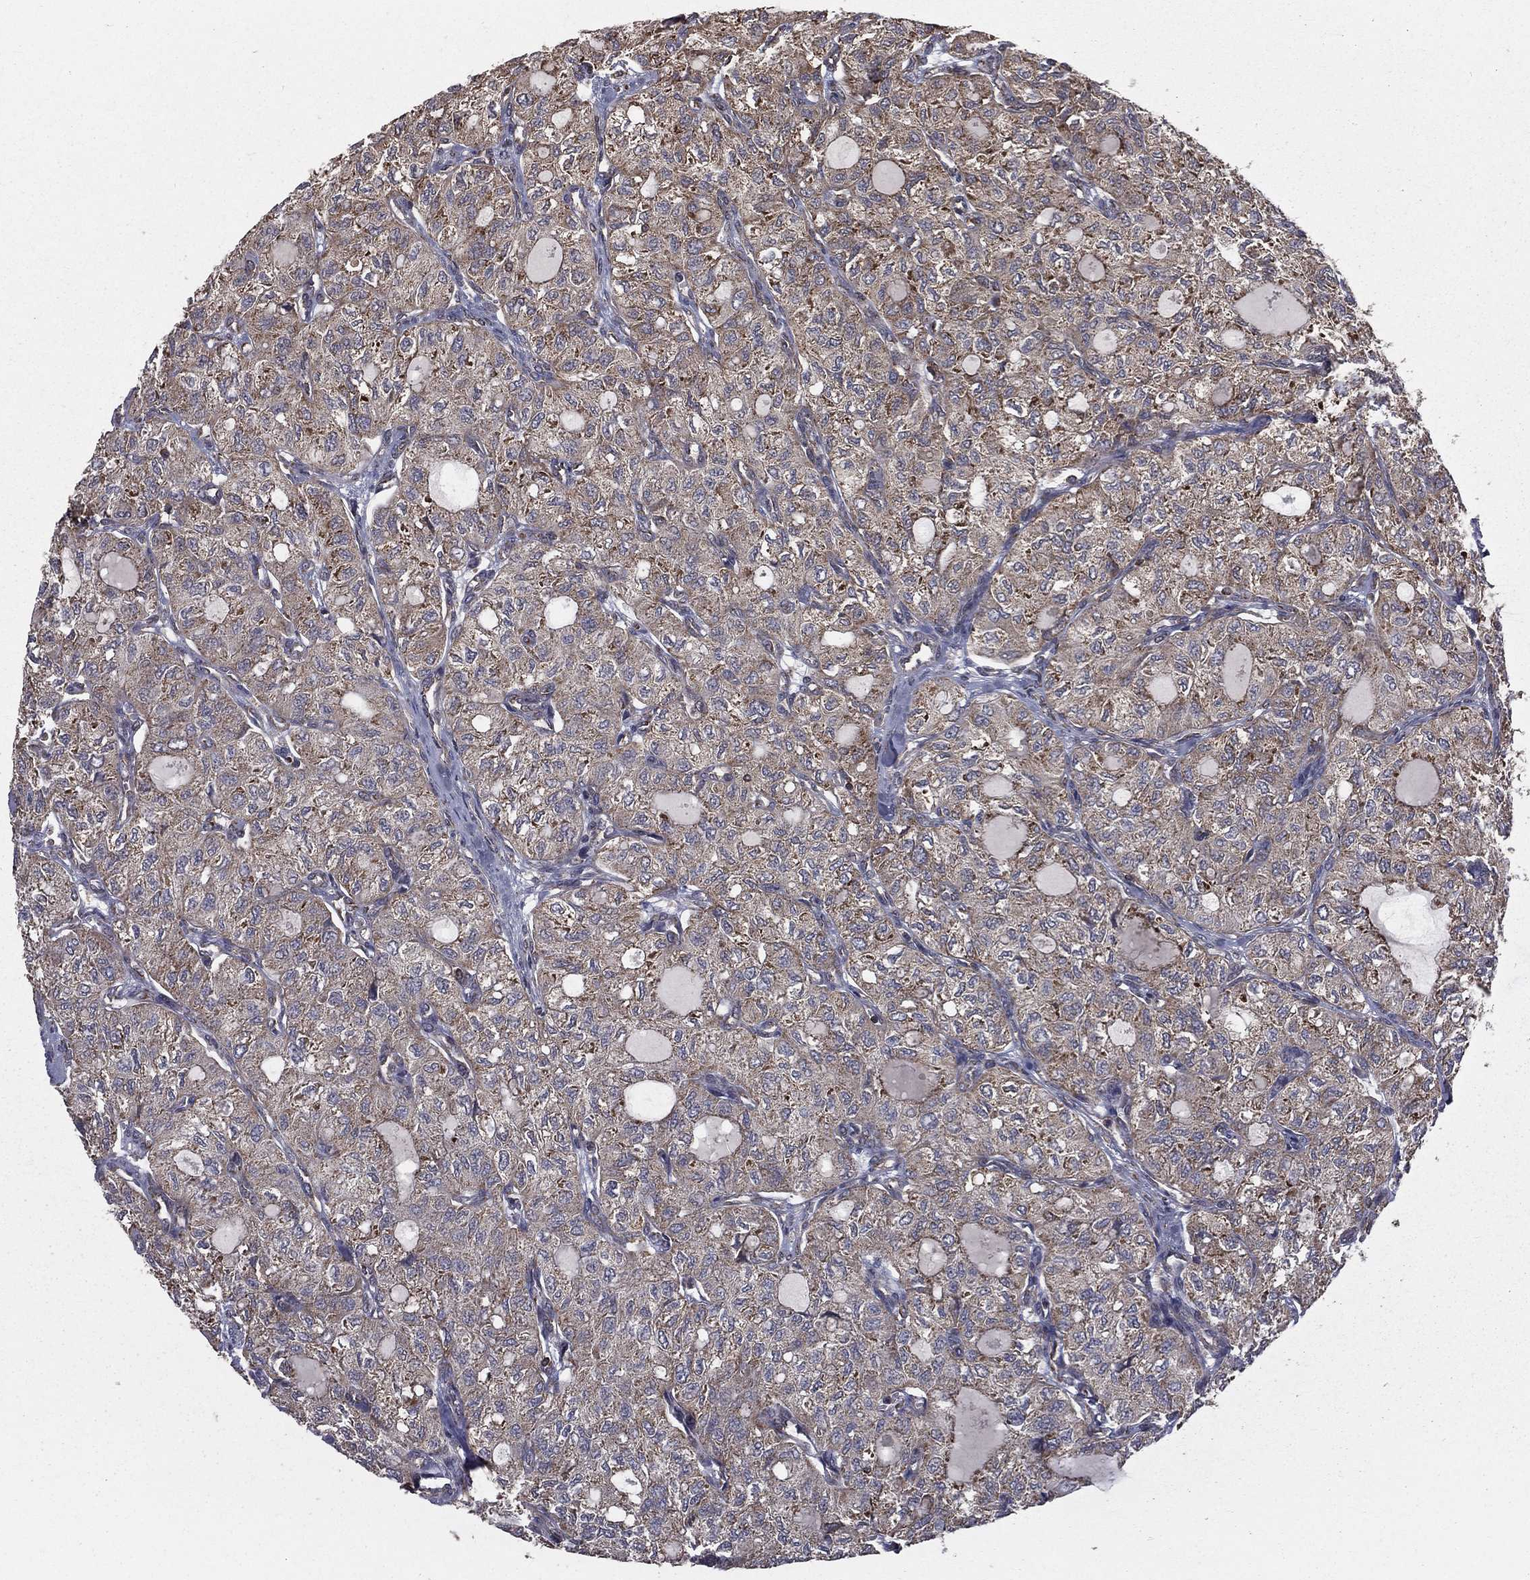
{"staining": {"intensity": "weak", "quantity": "25%-75%", "location": "cytoplasmic/membranous"}, "tissue": "thyroid cancer", "cell_type": "Tumor cells", "image_type": "cancer", "snomed": [{"axis": "morphology", "description": "Follicular adenoma carcinoma, NOS"}, {"axis": "topography", "description": "Thyroid gland"}], "caption": "This image displays immunohistochemistry staining of human thyroid follicular adenoma carcinoma, with low weak cytoplasmic/membranous positivity in about 25%-75% of tumor cells.", "gene": "OLFML1", "patient": {"sex": "male", "age": 75}}